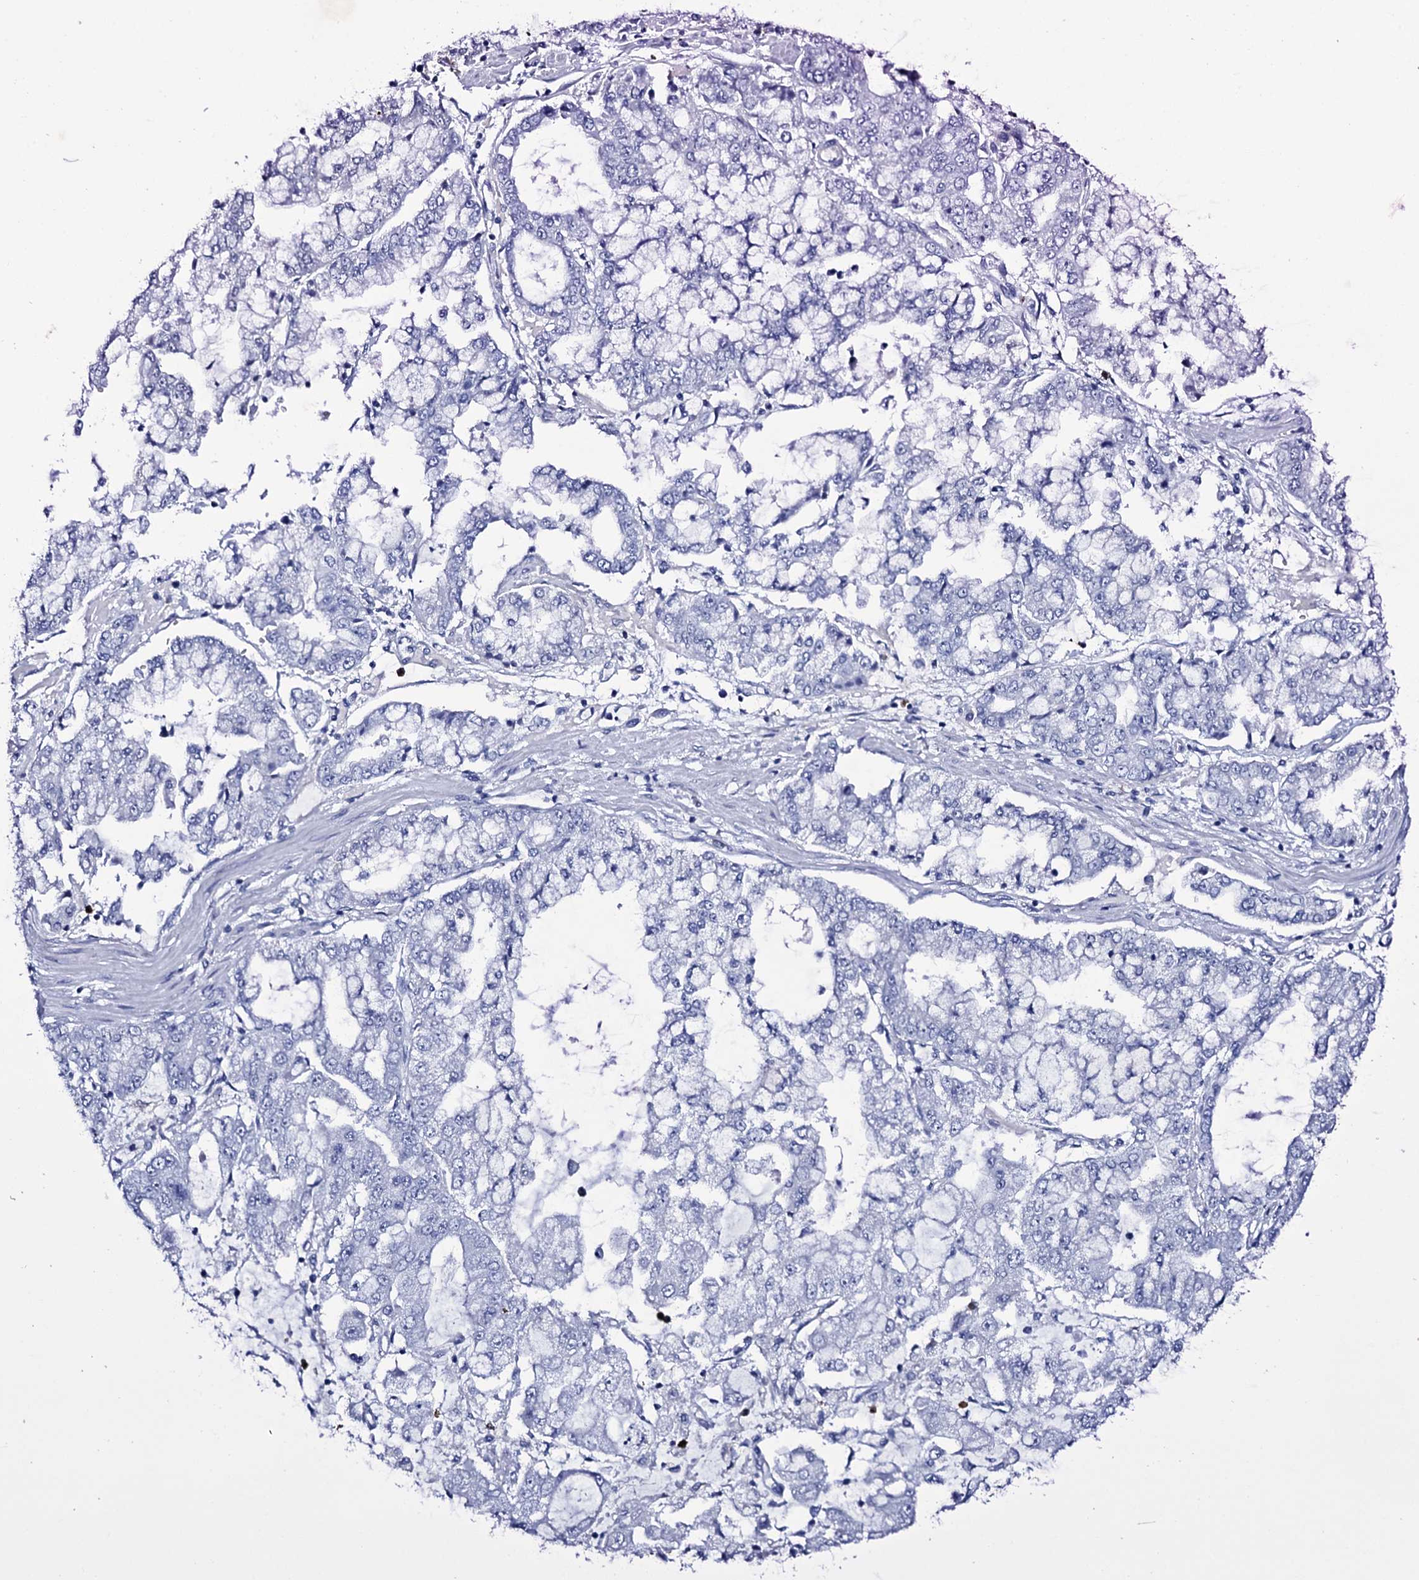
{"staining": {"intensity": "negative", "quantity": "none", "location": "none"}, "tissue": "stomach cancer", "cell_type": "Tumor cells", "image_type": "cancer", "snomed": [{"axis": "morphology", "description": "Adenocarcinoma, NOS"}, {"axis": "topography", "description": "Stomach"}], "caption": "High power microscopy photomicrograph of an immunohistochemistry (IHC) histopathology image of stomach adenocarcinoma, revealing no significant expression in tumor cells. Nuclei are stained in blue.", "gene": "ITPRID2", "patient": {"sex": "male", "age": 76}}